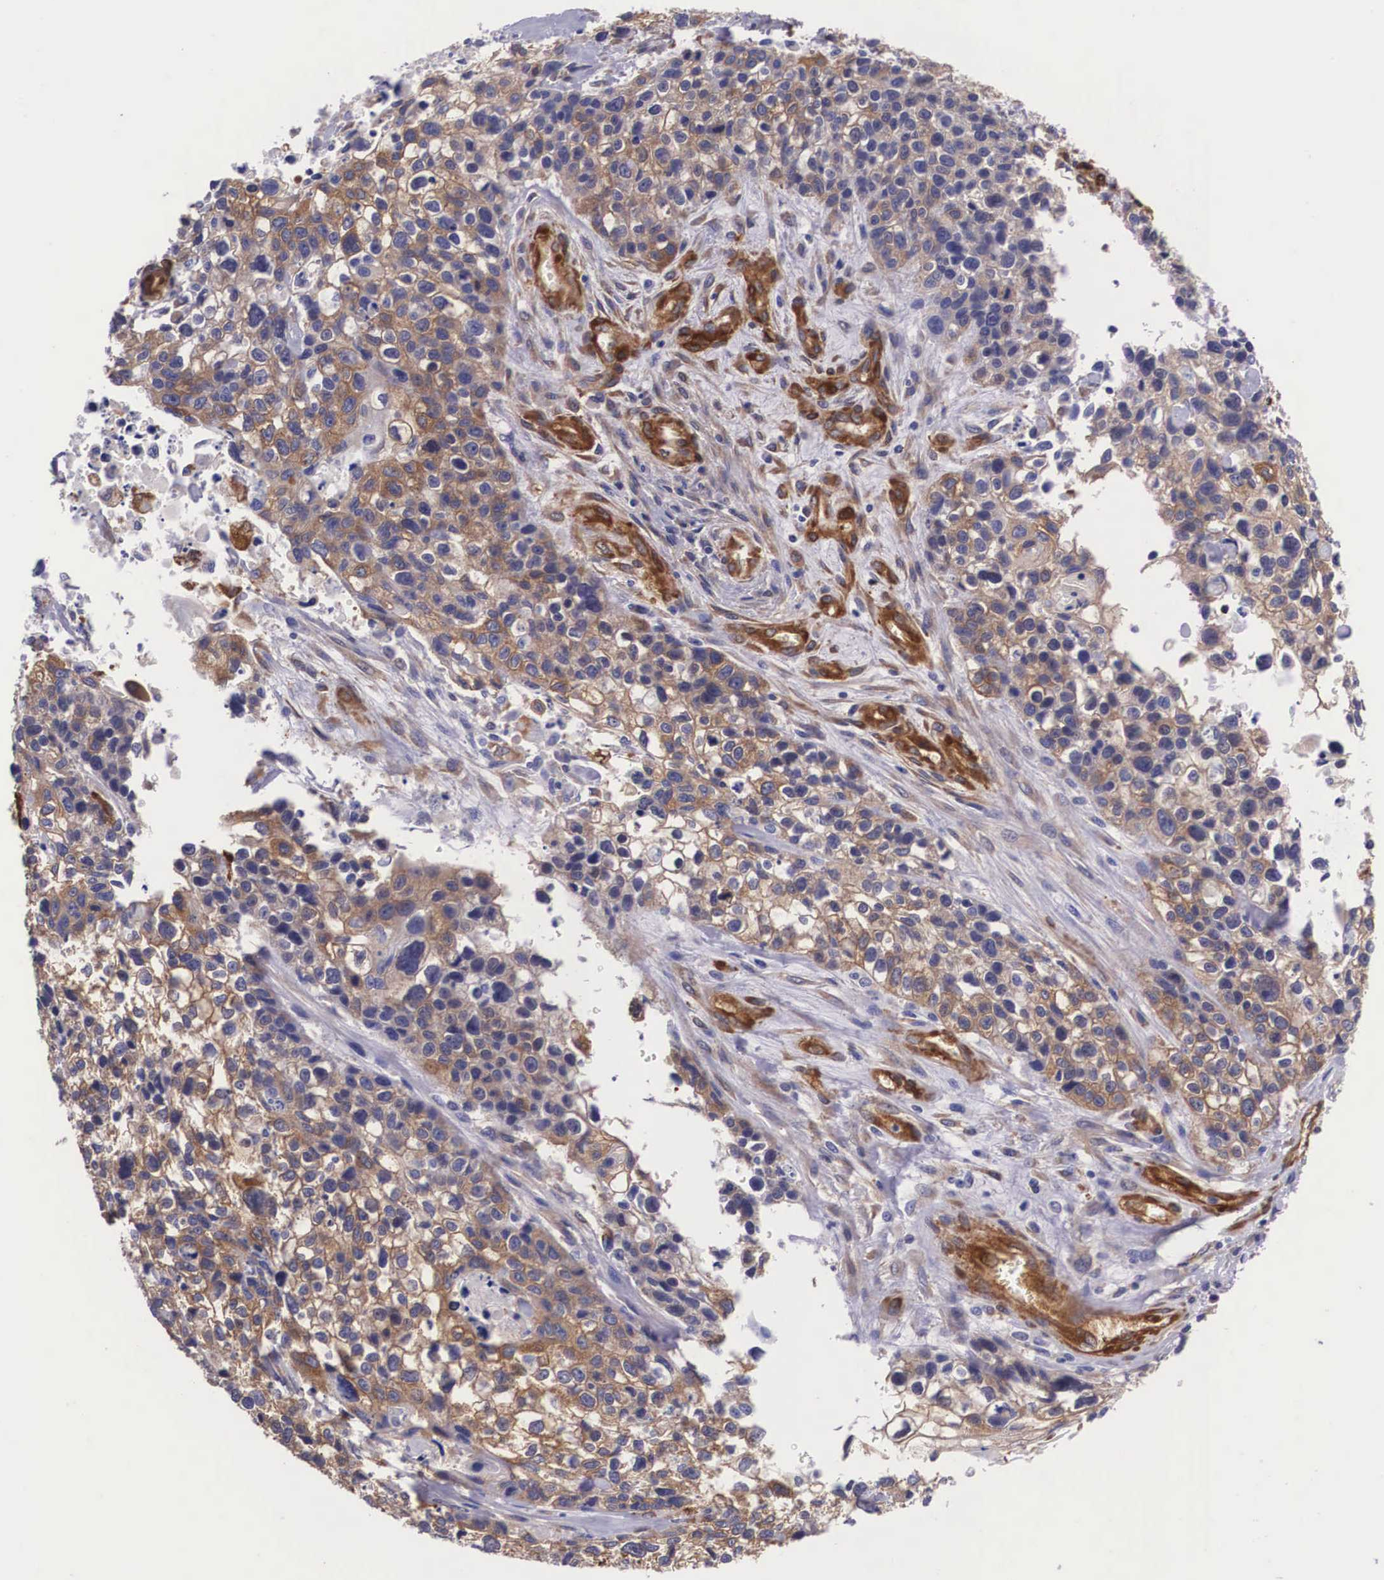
{"staining": {"intensity": "moderate", "quantity": ">75%", "location": "cytoplasmic/membranous"}, "tissue": "lung cancer", "cell_type": "Tumor cells", "image_type": "cancer", "snomed": [{"axis": "morphology", "description": "Squamous cell carcinoma, NOS"}, {"axis": "topography", "description": "Lymph node"}, {"axis": "topography", "description": "Lung"}], "caption": "A high-resolution micrograph shows IHC staining of lung cancer (squamous cell carcinoma), which demonstrates moderate cytoplasmic/membranous staining in approximately >75% of tumor cells.", "gene": "BCAR1", "patient": {"sex": "male", "age": 74}}